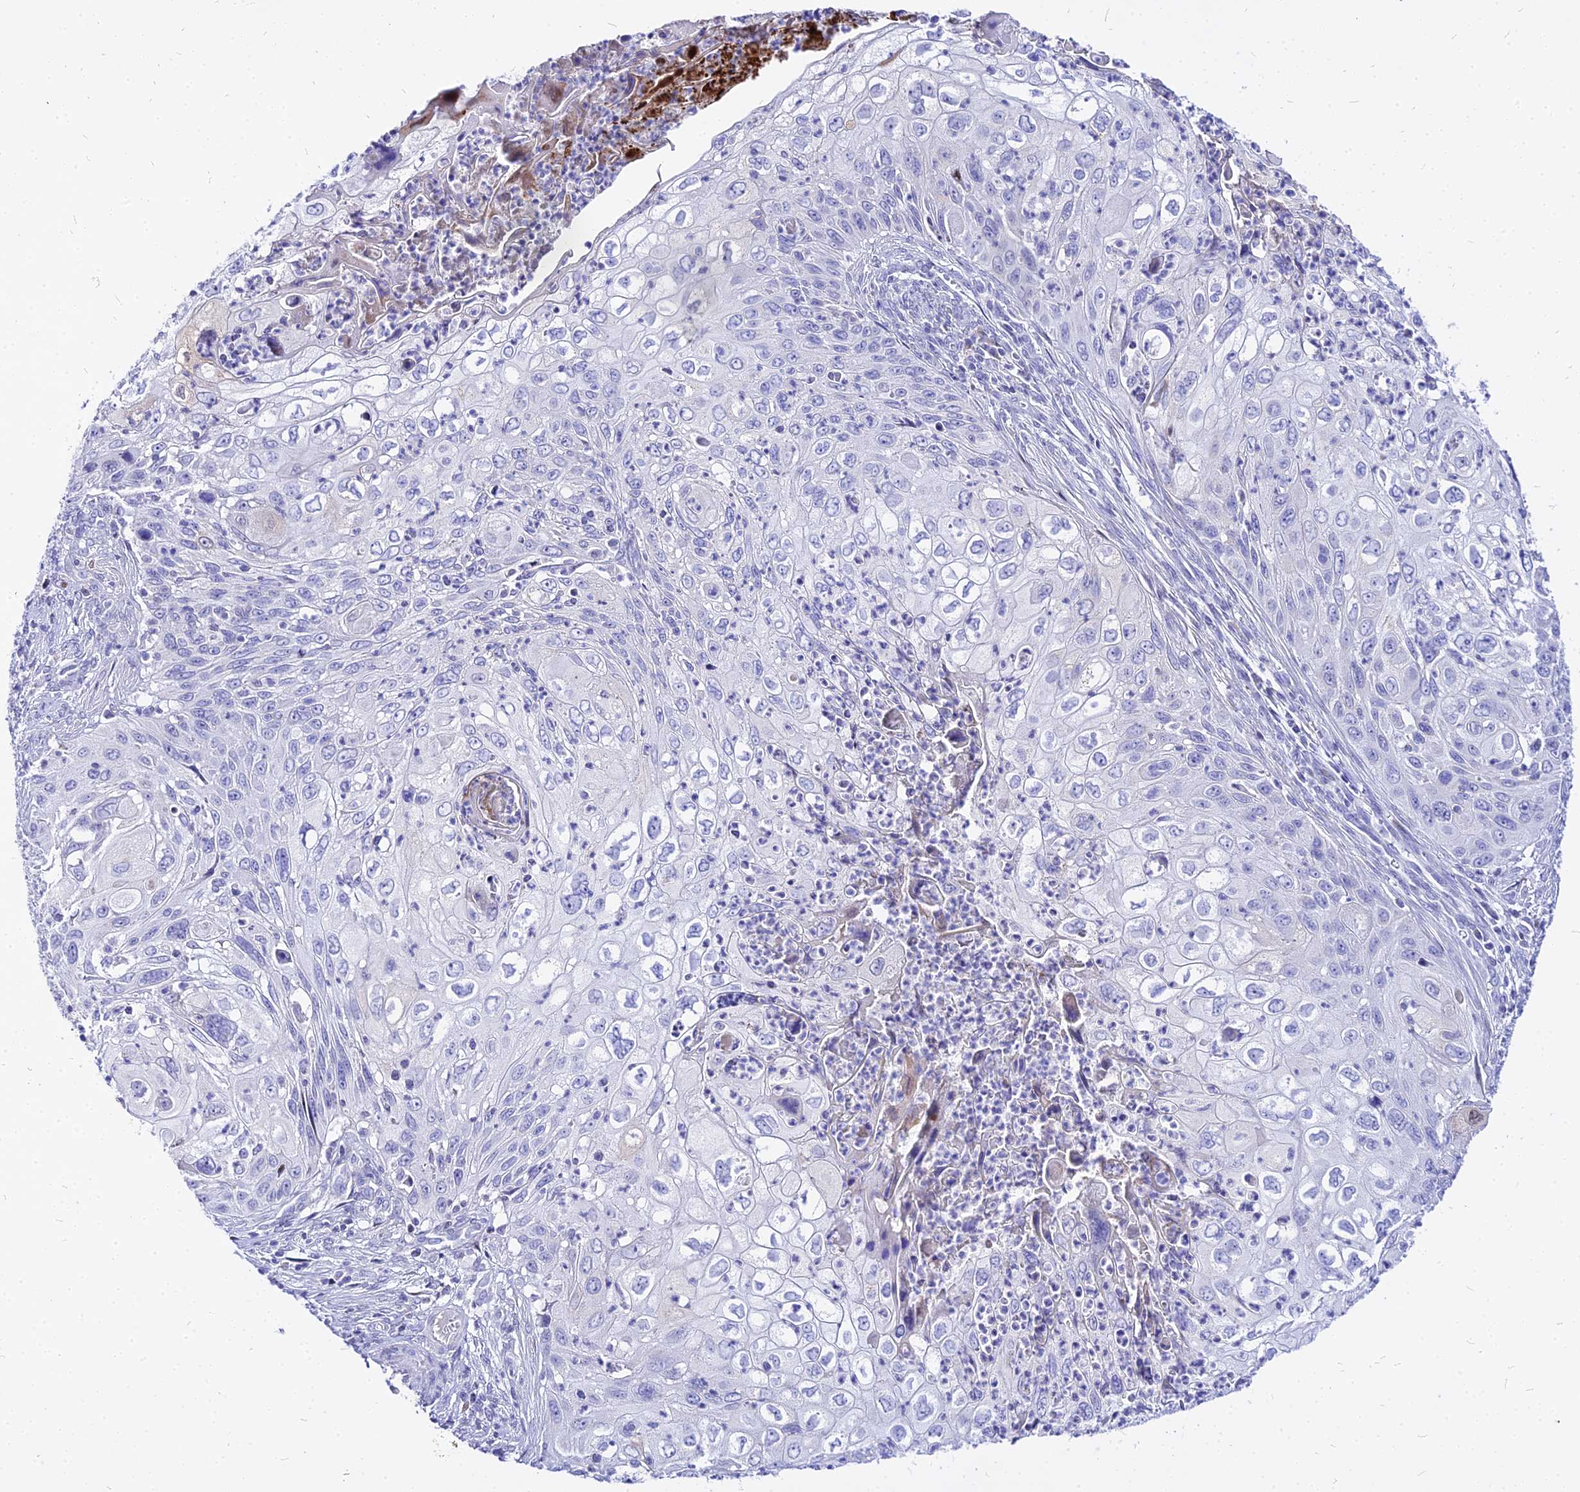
{"staining": {"intensity": "negative", "quantity": "none", "location": "none"}, "tissue": "cervical cancer", "cell_type": "Tumor cells", "image_type": "cancer", "snomed": [{"axis": "morphology", "description": "Squamous cell carcinoma, NOS"}, {"axis": "topography", "description": "Cervix"}], "caption": "Cervical cancer (squamous cell carcinoma) stained for a protein using IHC shows no positivity tumor cells.", "gene": "CARD18", "patient": {"sex": "female", "age": 70}}